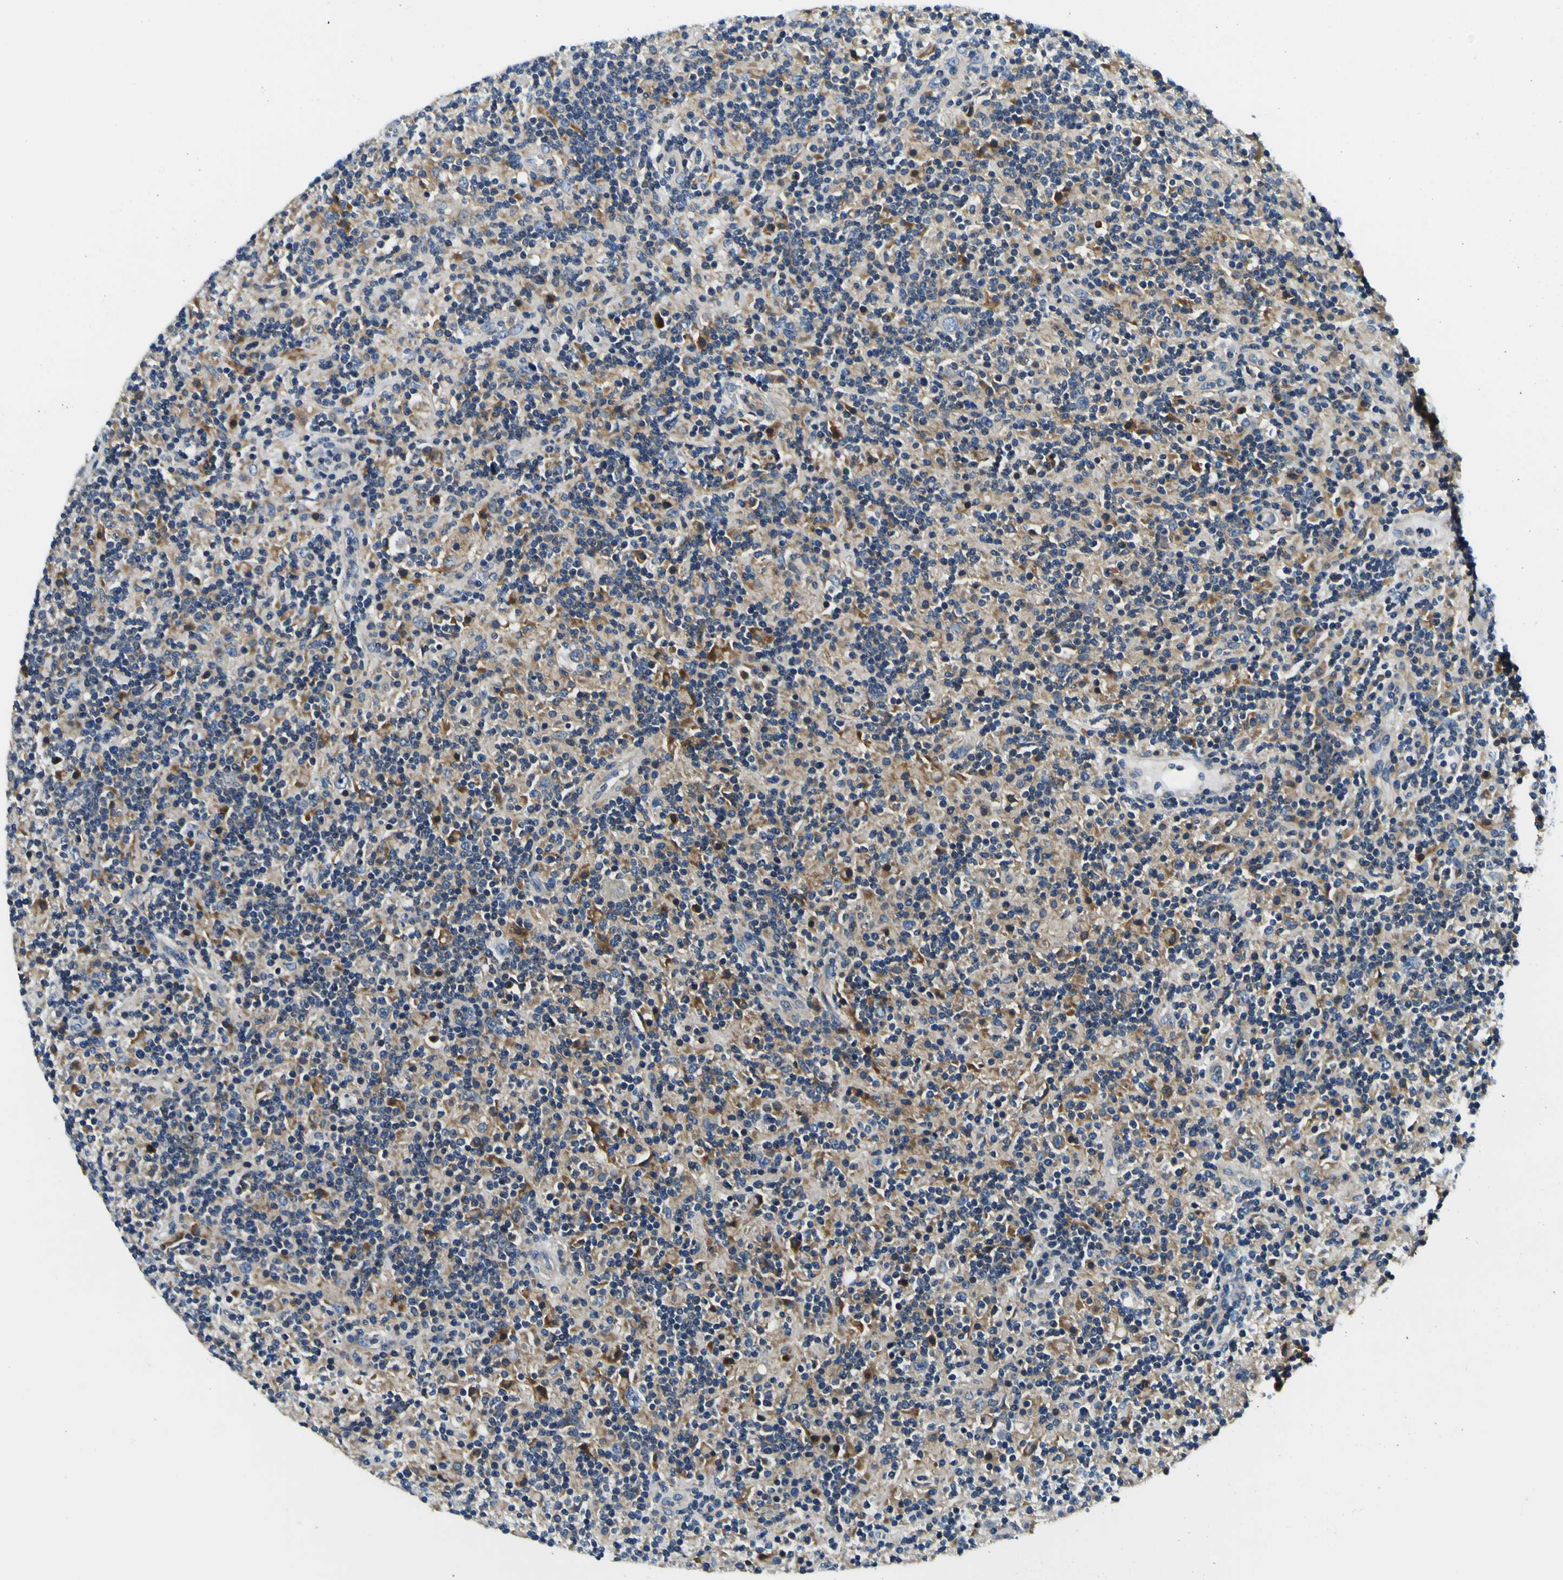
{"staining": {"intensity": "moderate", "quantity": ">75%", "location": "cytoplasmic/membranous"}, "tissue": "lymphoma", "cell_type": "Tumor cells", "image_type": "cancer", "snomed": [{"axis": "morphology", "description": "Hodgkin's disease, NOS"}, {"axis": "topography", "description": "Lymph node"}], "caption": "The image displays immunohistochemical staining of lymphoma. There is moderate cytoplasmic/membranous positivity is seen in about >75% of tumor cells.", "gene": "CLSTN1", "patient": {"sex": "male", "age": 70}}